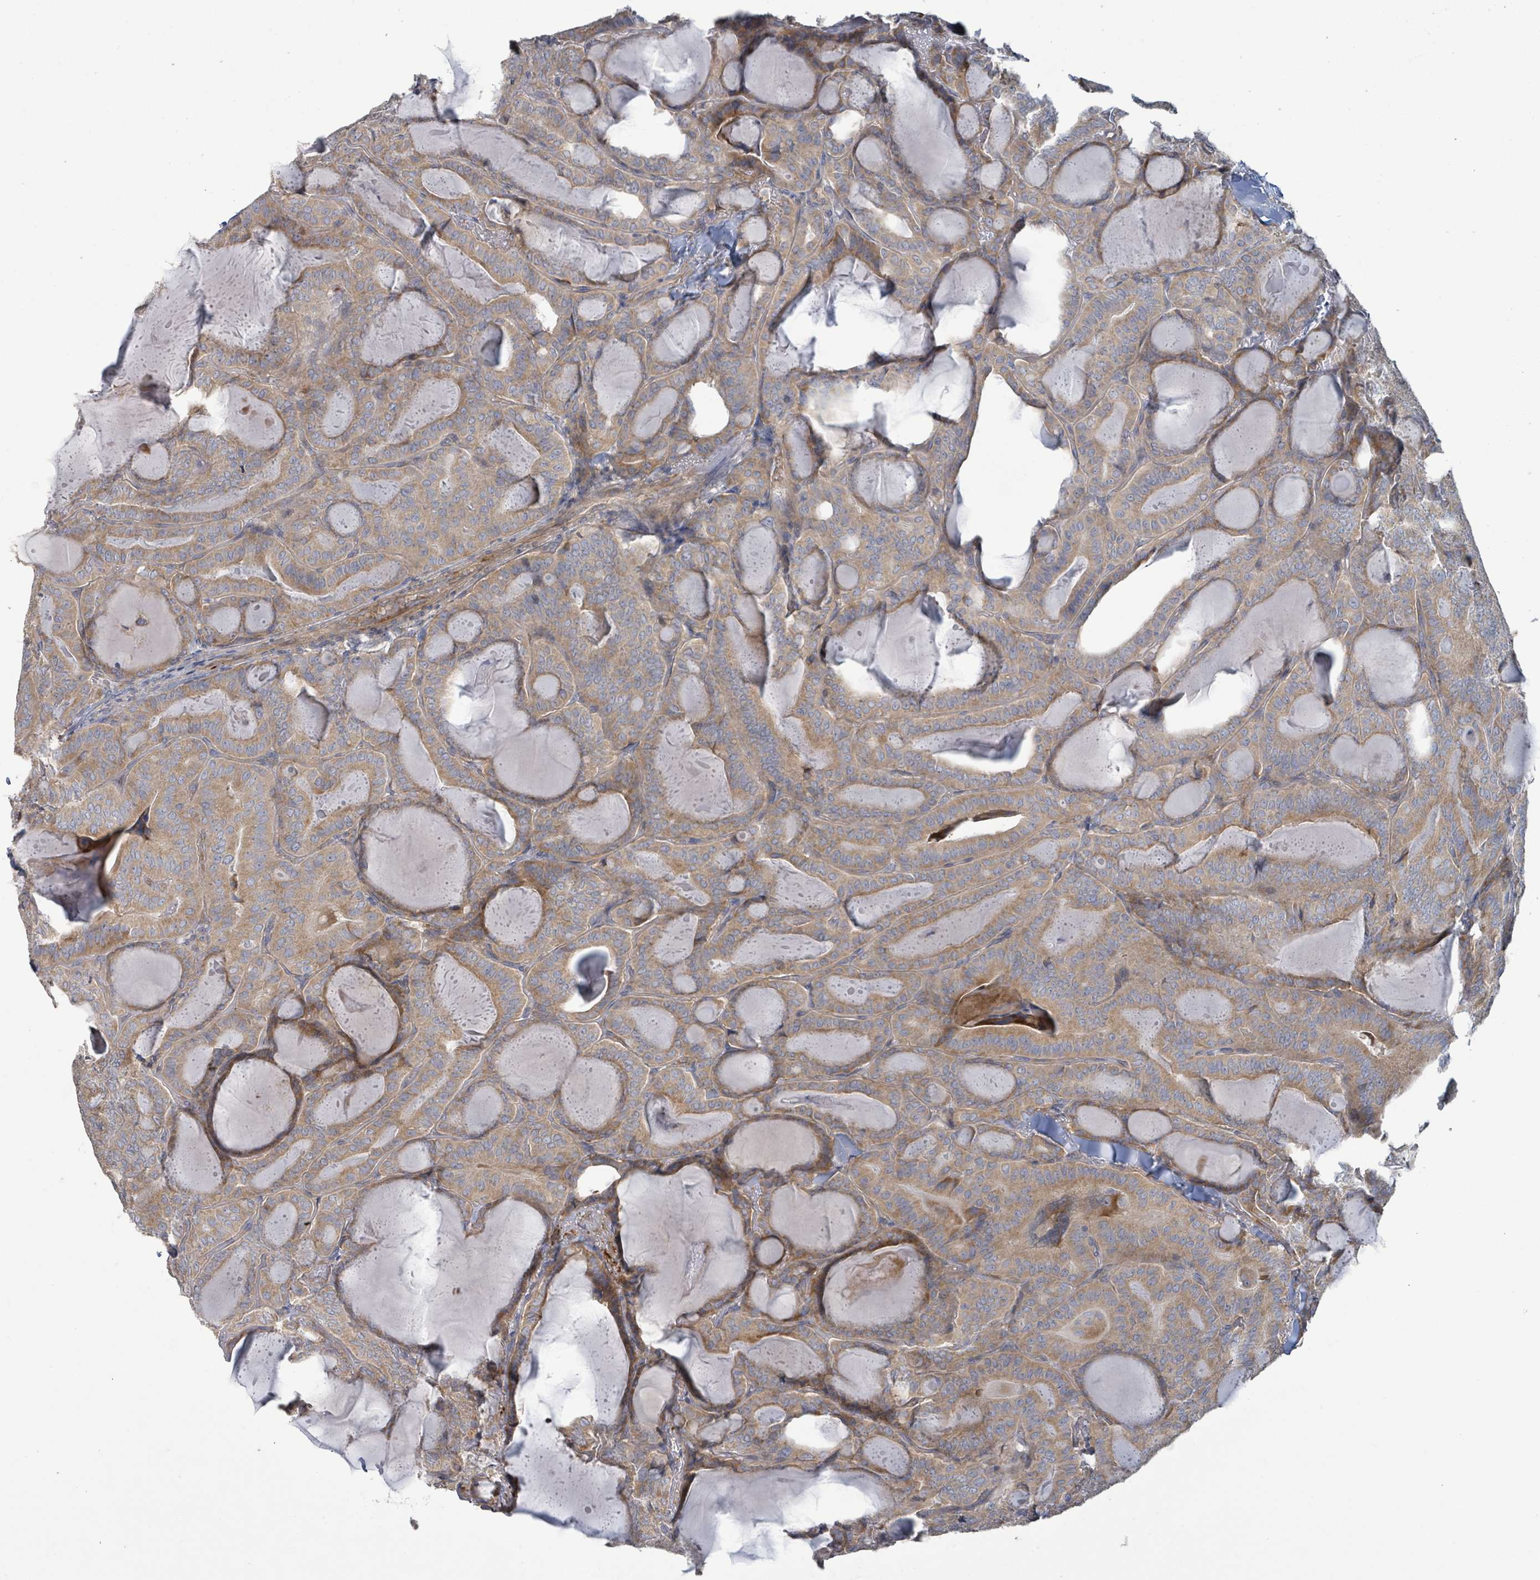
{"staining": {"intensity": "moderate", "quantity": ">75%", "location": "cytoplasmic/membranous"}, "tissue": "thyroid cancer", "cell_type": "Tumor cells", "image_type": "cancer", "snomed": [{"axis": "morphology", "description": "Papillary adenocarcinoma, NOS"}, {"axis": "topography", "description": "Thyroid gland"}], "caption": "Immunohistochemistry (DAB (3,3'-diaminobenzidine)) staining of thyroid cancer (papillary adenocarcinoma) demonstrates moderate cytoplasmic/membranous protein staining in about >75% of tumor cells. The staining was performed using DAB, with brown indicating positive protein expression. Nuclei are stained blue with hematoxylin.", "gene": "RPL32", "patient": {"sex": "female", "age": 68}}